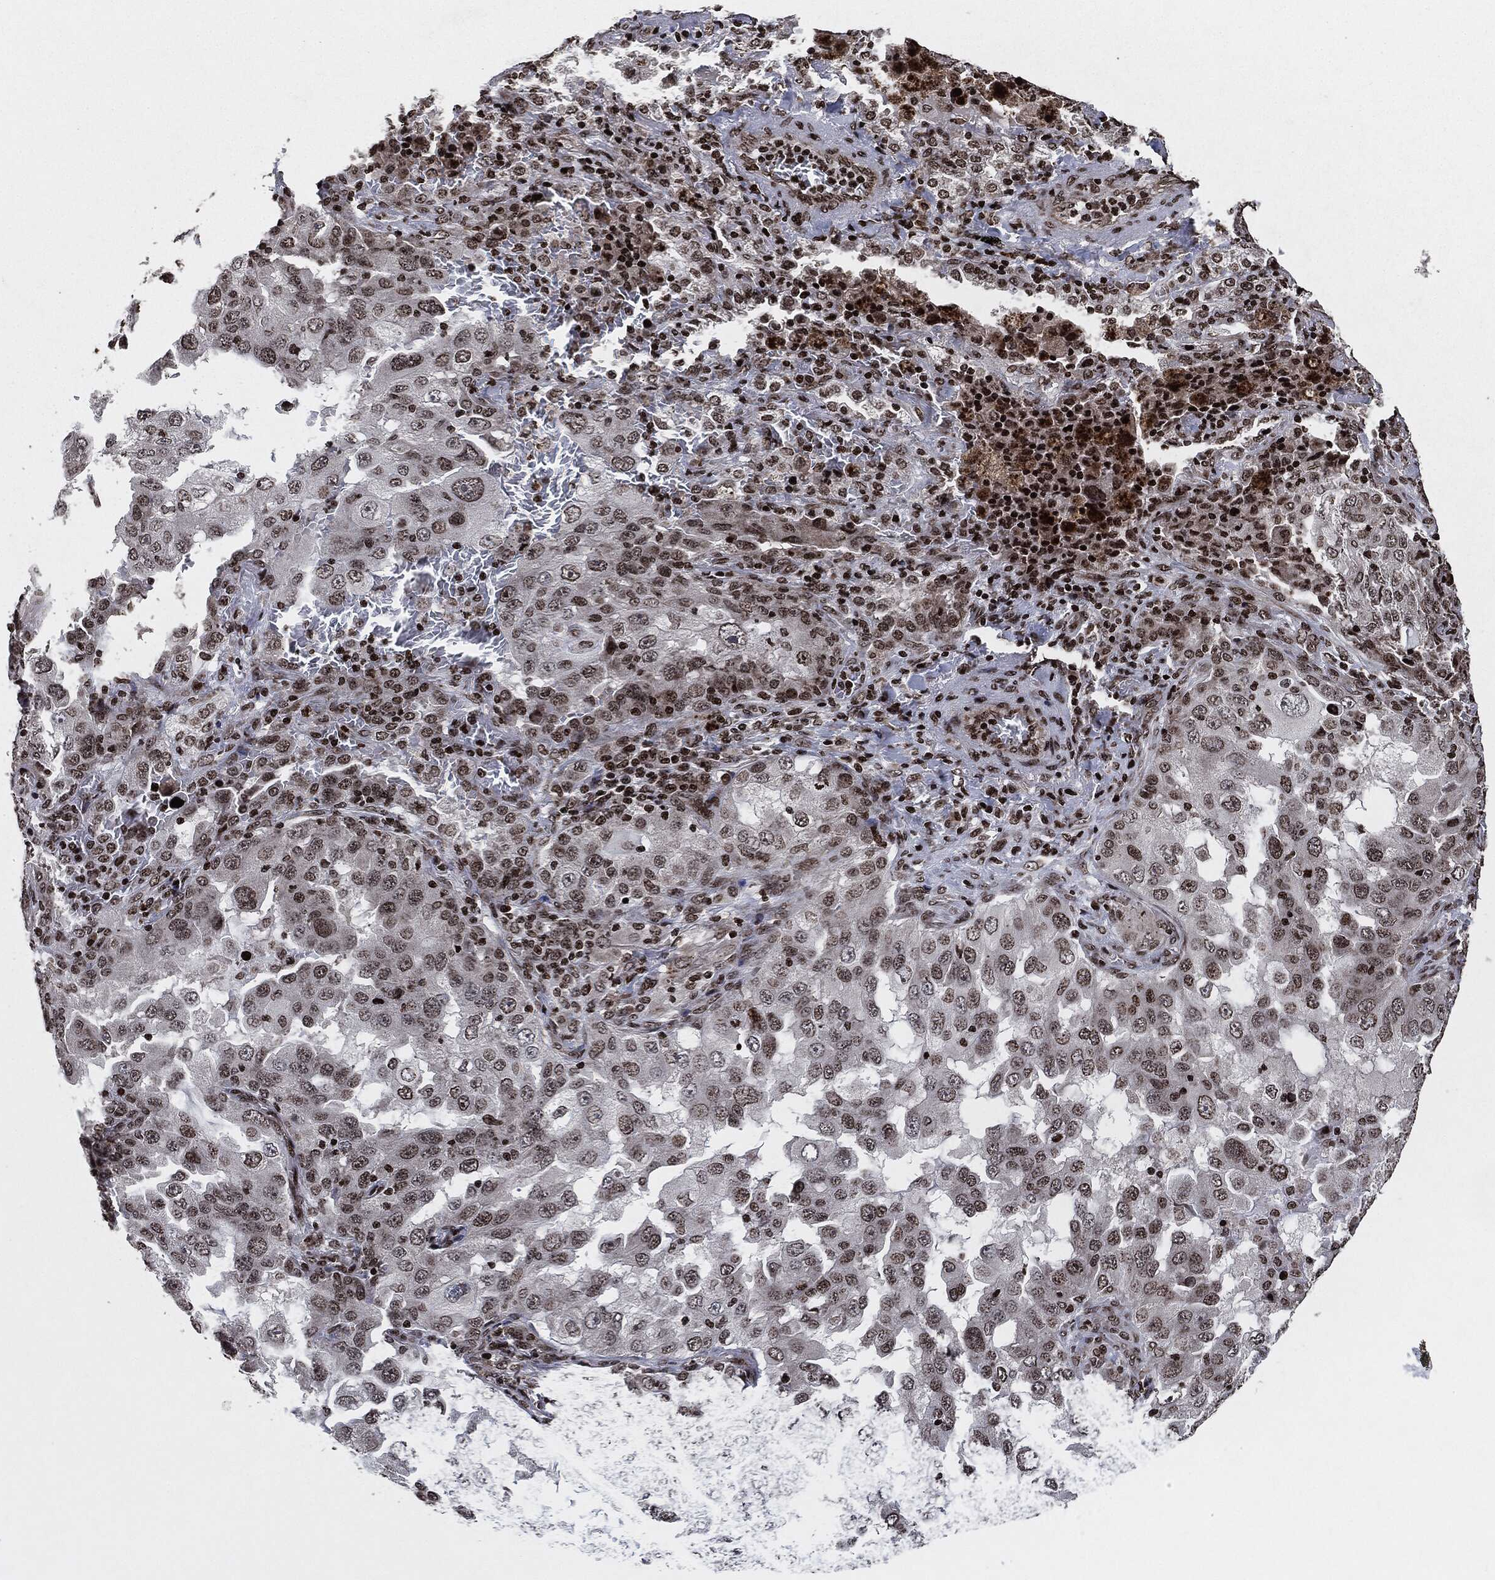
{"staining": {"intensity": "negative", "quantity": "none", "location": "none"}, "tissue": "lung cancer", "cell_type": "Tumor cells", "image_type": "cancer", "snomed": [{"axis": "morphology", "description": "Adenocarcinoma, NOS"}, {"axis": "topography", "description": "Lung"}], "caption": "The image displays no staining of tumor cells in lung cancer. (Immunohistochemistry (ihc), brightfield microscopy, high magnification).", "gene": "JUN", "patient": {"sex": "female", "age": 61}}